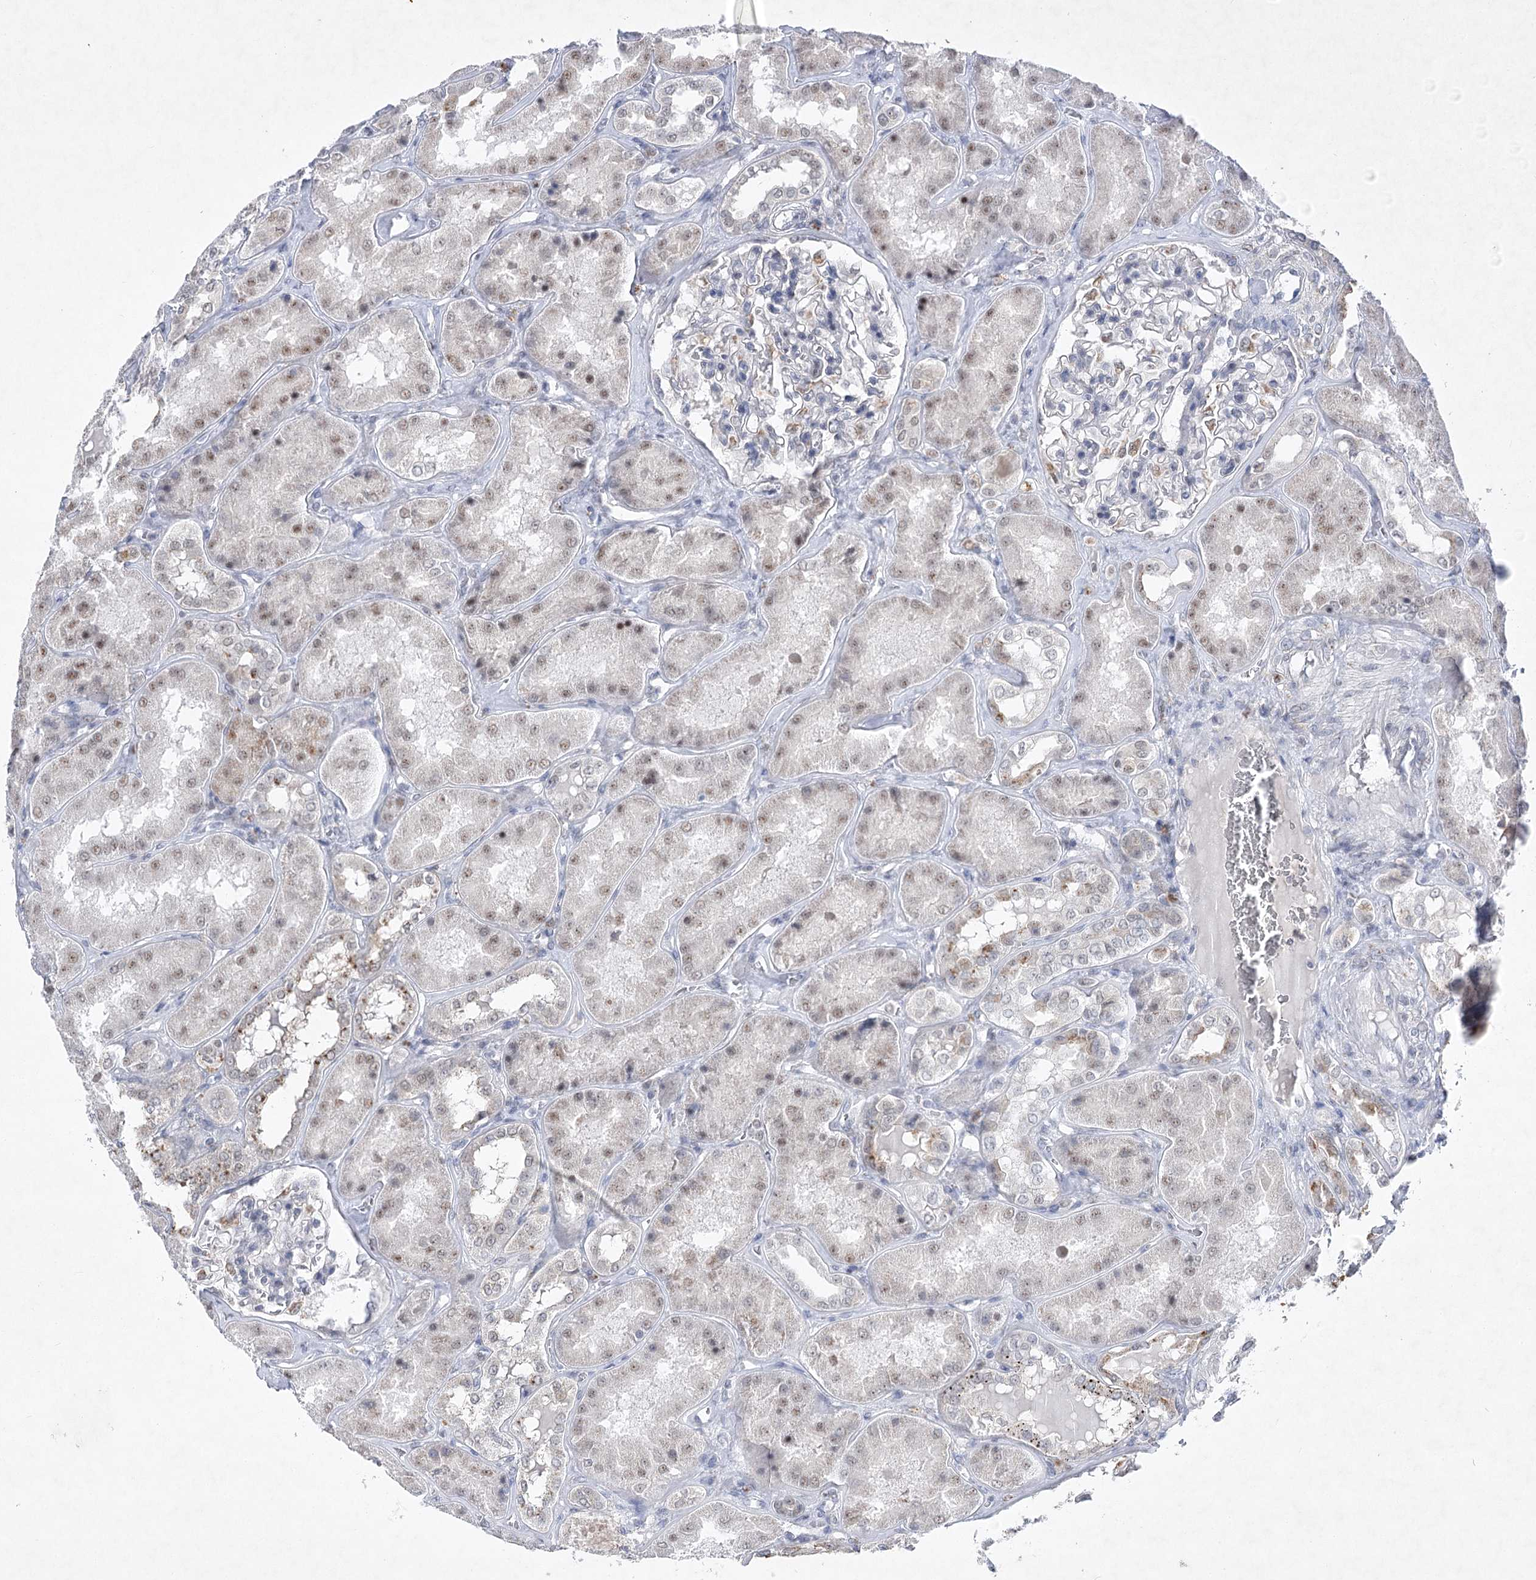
{"staining": {"intensity": "weak", "quantity": "<25%", "location": "nuclear"}, "tissue": "kidney", "cell_type": "Cells in glomeruli", "image_type": "normal", "snomed": [{"axis": "morphology", "description": "Normal tissue, NOS"}, {"axis": "topography", "description": "Kidney"}], "caption": "An IHC image of unremarkable kidney is shown. There is no staining in cells in glomeruli of kidney. (DAB immunohistochemistry (IHC) with hematoxylin counter stain).", "gene": "ENSG00000275740", "patient": {"sex": "female", "age": 56}}